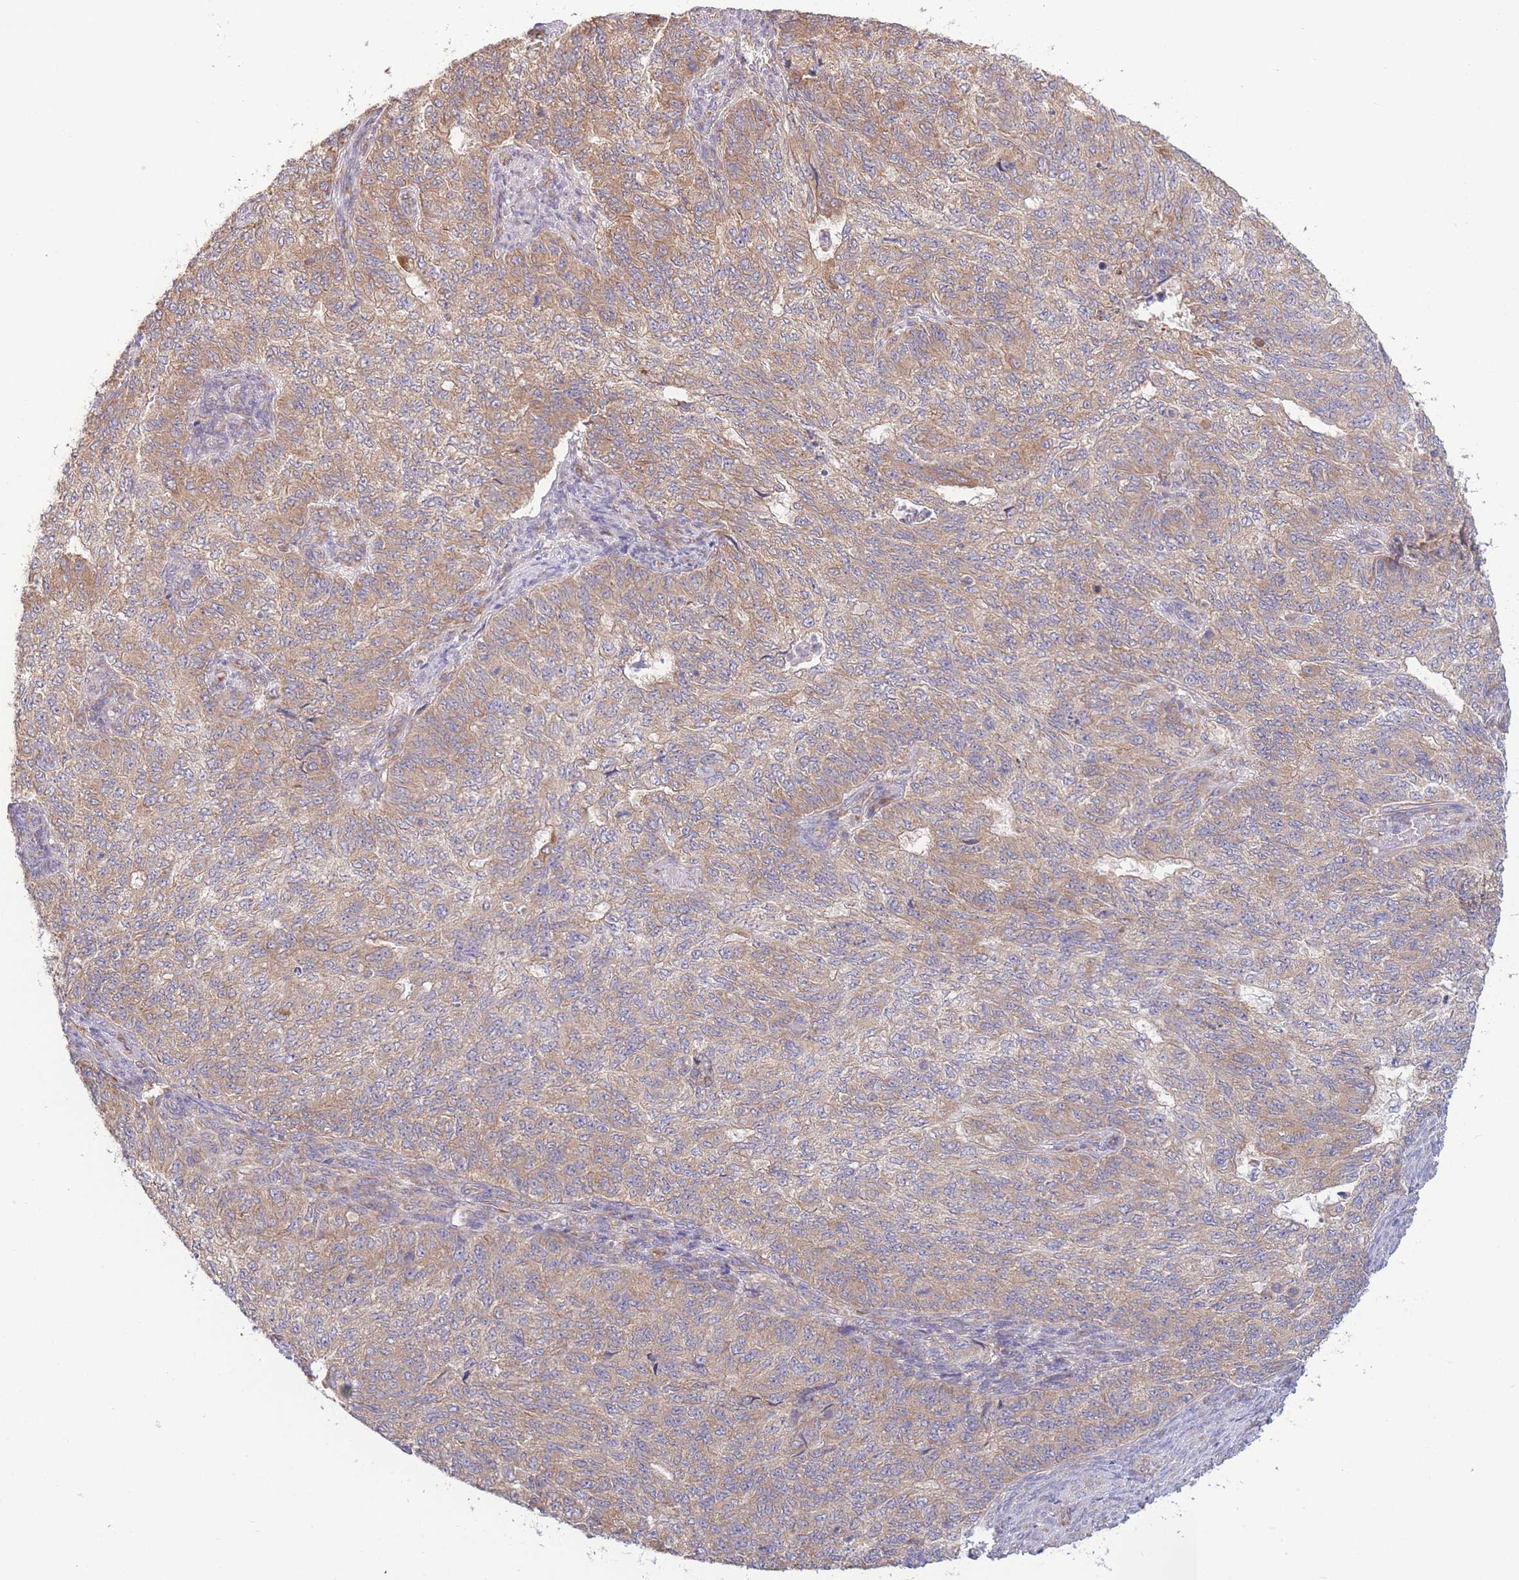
{"staining": {"intensity": "moderate", "quantity": ">75%", "location": "cytoplasmic/membranous"}, "tissue": "endometrial cancer", "cell_type": "Tumor cells", "image_type": "cancer", "snomed": [{"axis": "morphology", "description": "Adenocarcinoma, NOS"}, {"axis": "topography", "description": "Endometrium"}], "caption": "An IHC photomicrograph of neoplastic tissue is shown. Protein staining in brown labels moderate cytoplasmic/membranous positivity in endometrial adenocarcinoma within tumor cells. The protein of interest is shown in brown color, while the nuclei are stained blue.", "gene": "BEX1", "patient": {"sex": "female", "age": 32}}